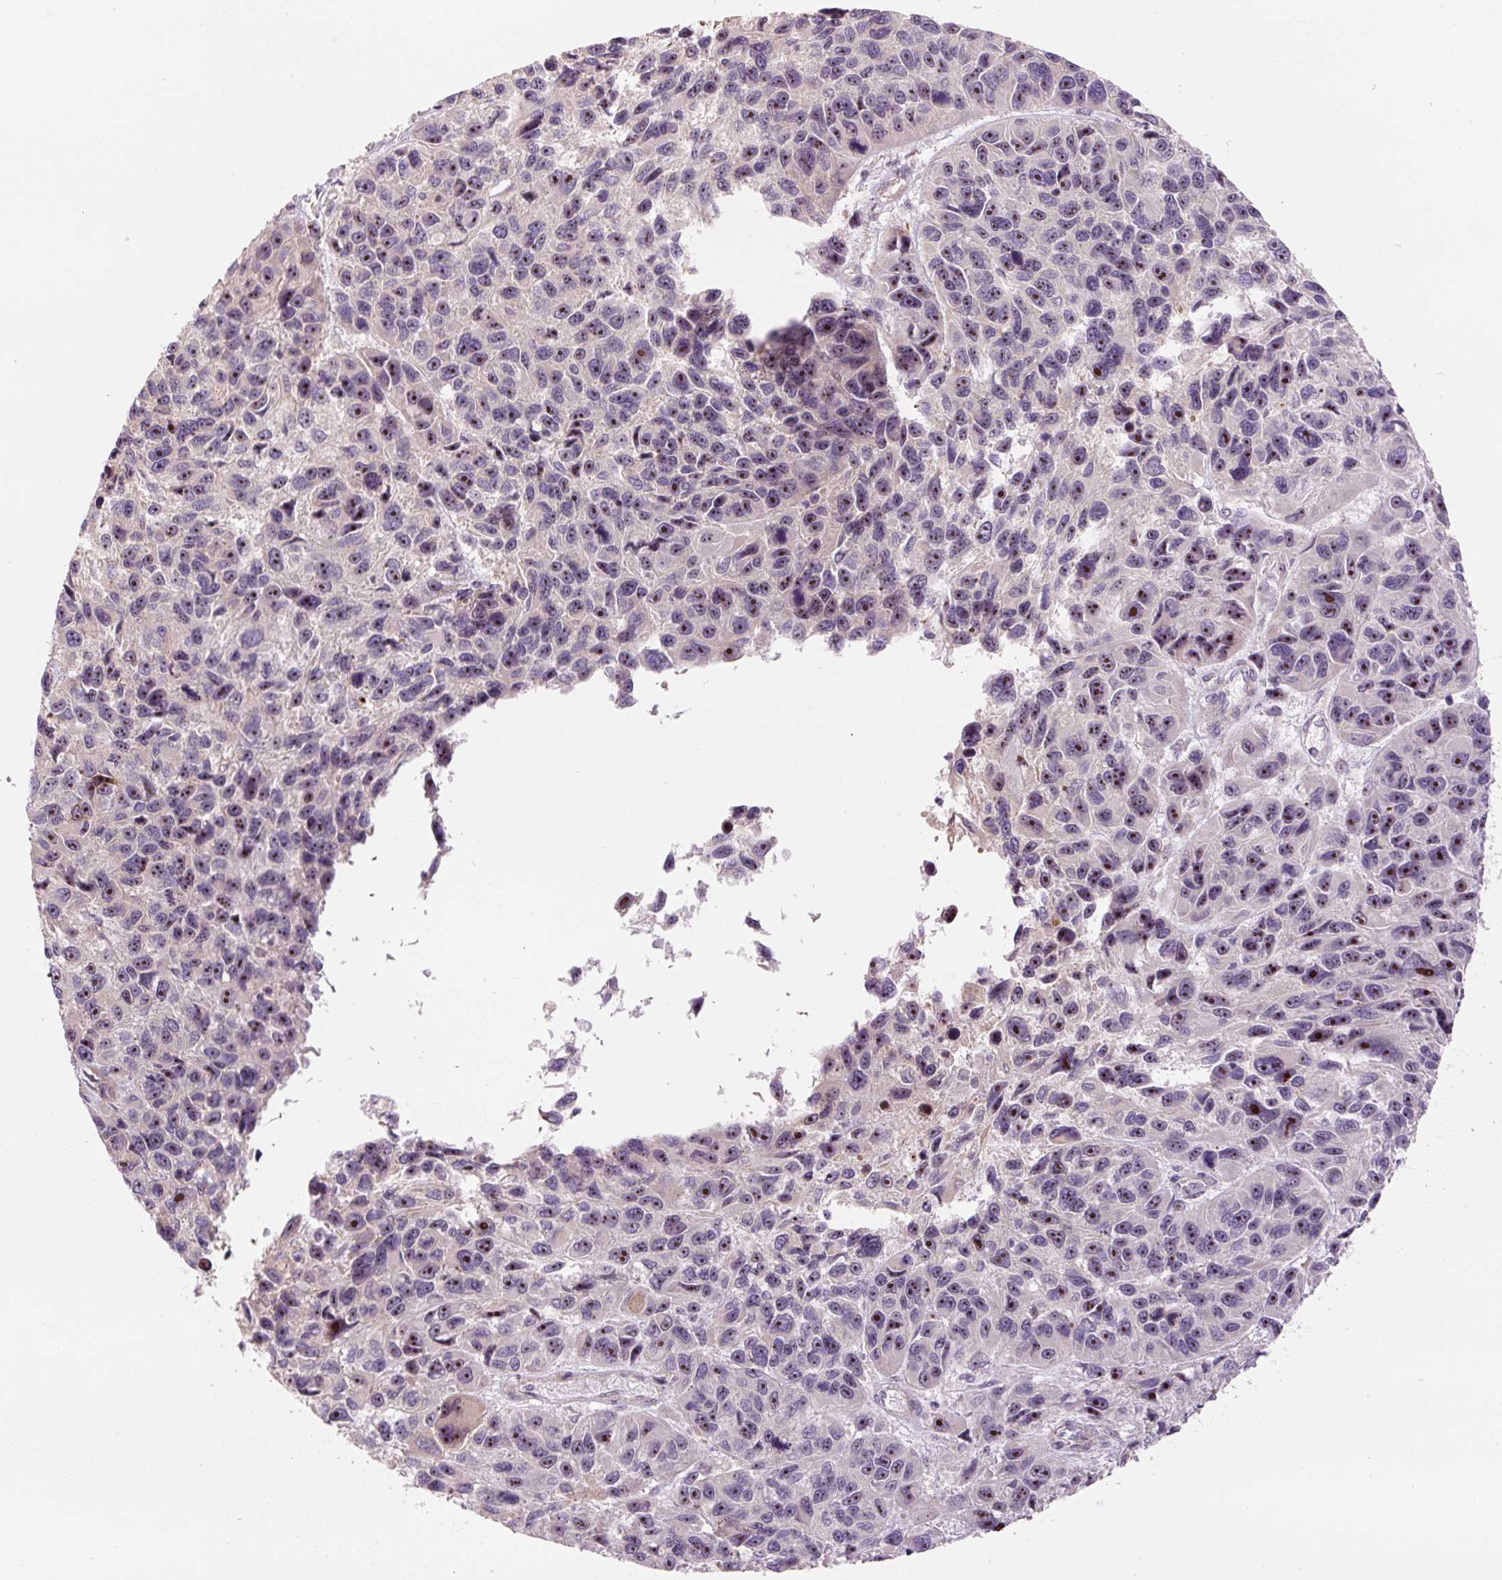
{"staining": {"intensity": "moderate", "quantity": "25%-75%", "location": "nuclear"}, "tissue": "melanoma", "cell_type": "Tumor cells", "image_type": "cancer", "snomed": [{"axis": "morphology", "description": "Malignant melanoma, NOS"}, {"axis": "topography", "description": "Skin"}], "caption": "Melanoma stained with immunohistochemistry shows moderate nuclear expression in about 25%-75% of tumor cells.", "gene": "TMEM151B", "patient": {"sex": "male", "age": 53}}